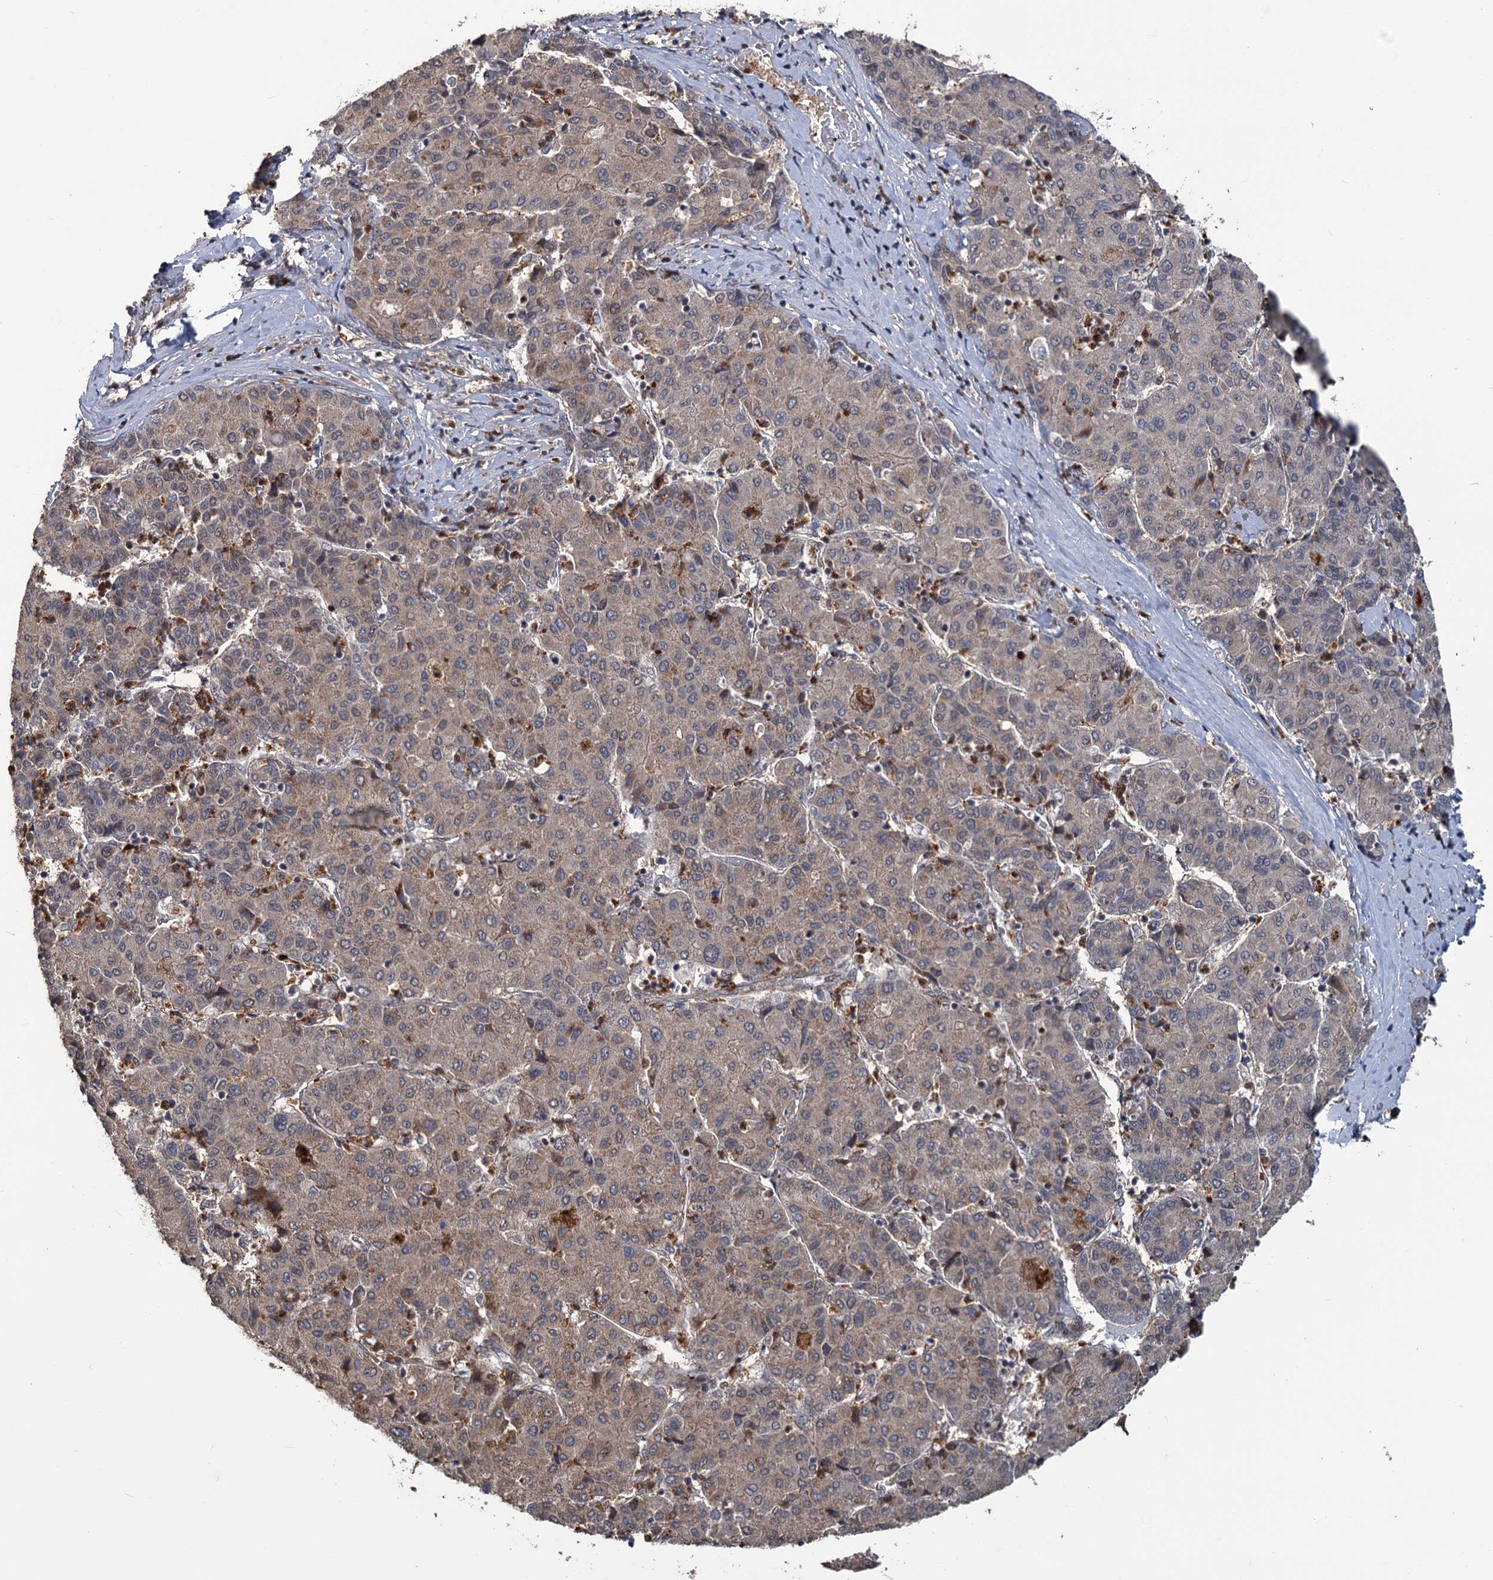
{"staining": {"intensity": "weak", "quantity": "25%-75%", "location": "cytoplasmic/membranous"}, "tissue": "liver cancer", "cell_type": "Tumor cells", "image_type": "cancer", "snomed": [{"axis": "morphology", "description": "Carcinoma, Hepatocellular, NOS"}, {"axis": "topography", "description": "Liver"}], "caption": "IHC staining of hepatocellular carcinoma (liver), which exhibits low levels of weak cytoplasmic/membranous expression in approximately 25%-75% of tumor cells indicating weak cytoplasmic/membranous protein staining. The staining was performed using DAB (3,3'-diaminobenzidine) (brown) for protein detection and nuclei were counterstained in hematoxylin (blue).", "gene": "KANSL2", "patient": {"sex": "male", "age": 65}}